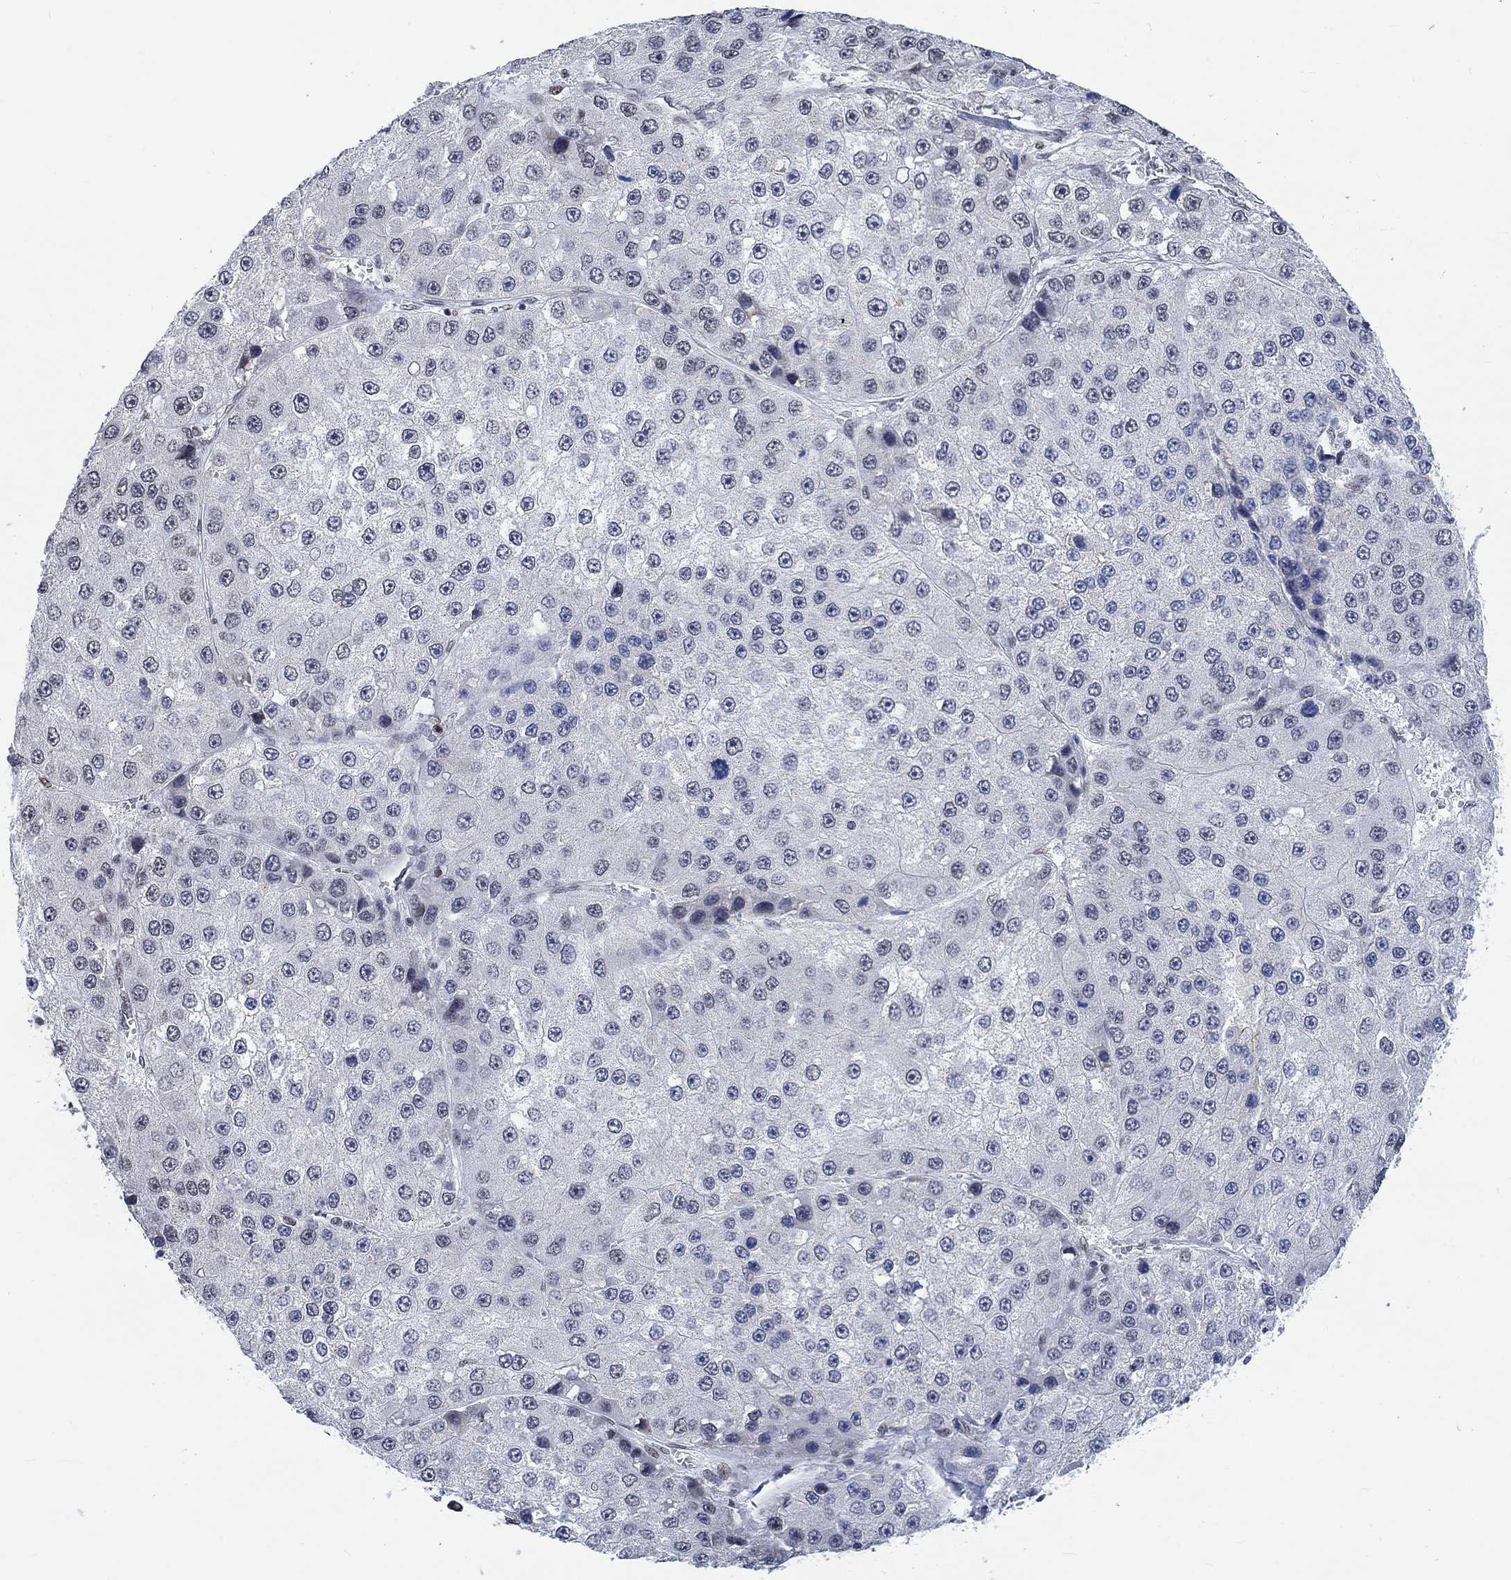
{"staining": {"intensity": "negative", "quantity": "none", "location": "none"}, "tissue": "liver cancer", "cell_type": "Tumor cells", "image_type": "cancer", "snomed": [{"axis": "morphology", "description": "Carcinoma, Hepatocellular, NOS"}, {"axis": "topography", "description": "Liver"}], "caption": "There is no significant staining in tumor cells of hepatocellular carcinoma (liver).", "gene": "KCNH8", "patient": {"sex": "female", "age": 73}}